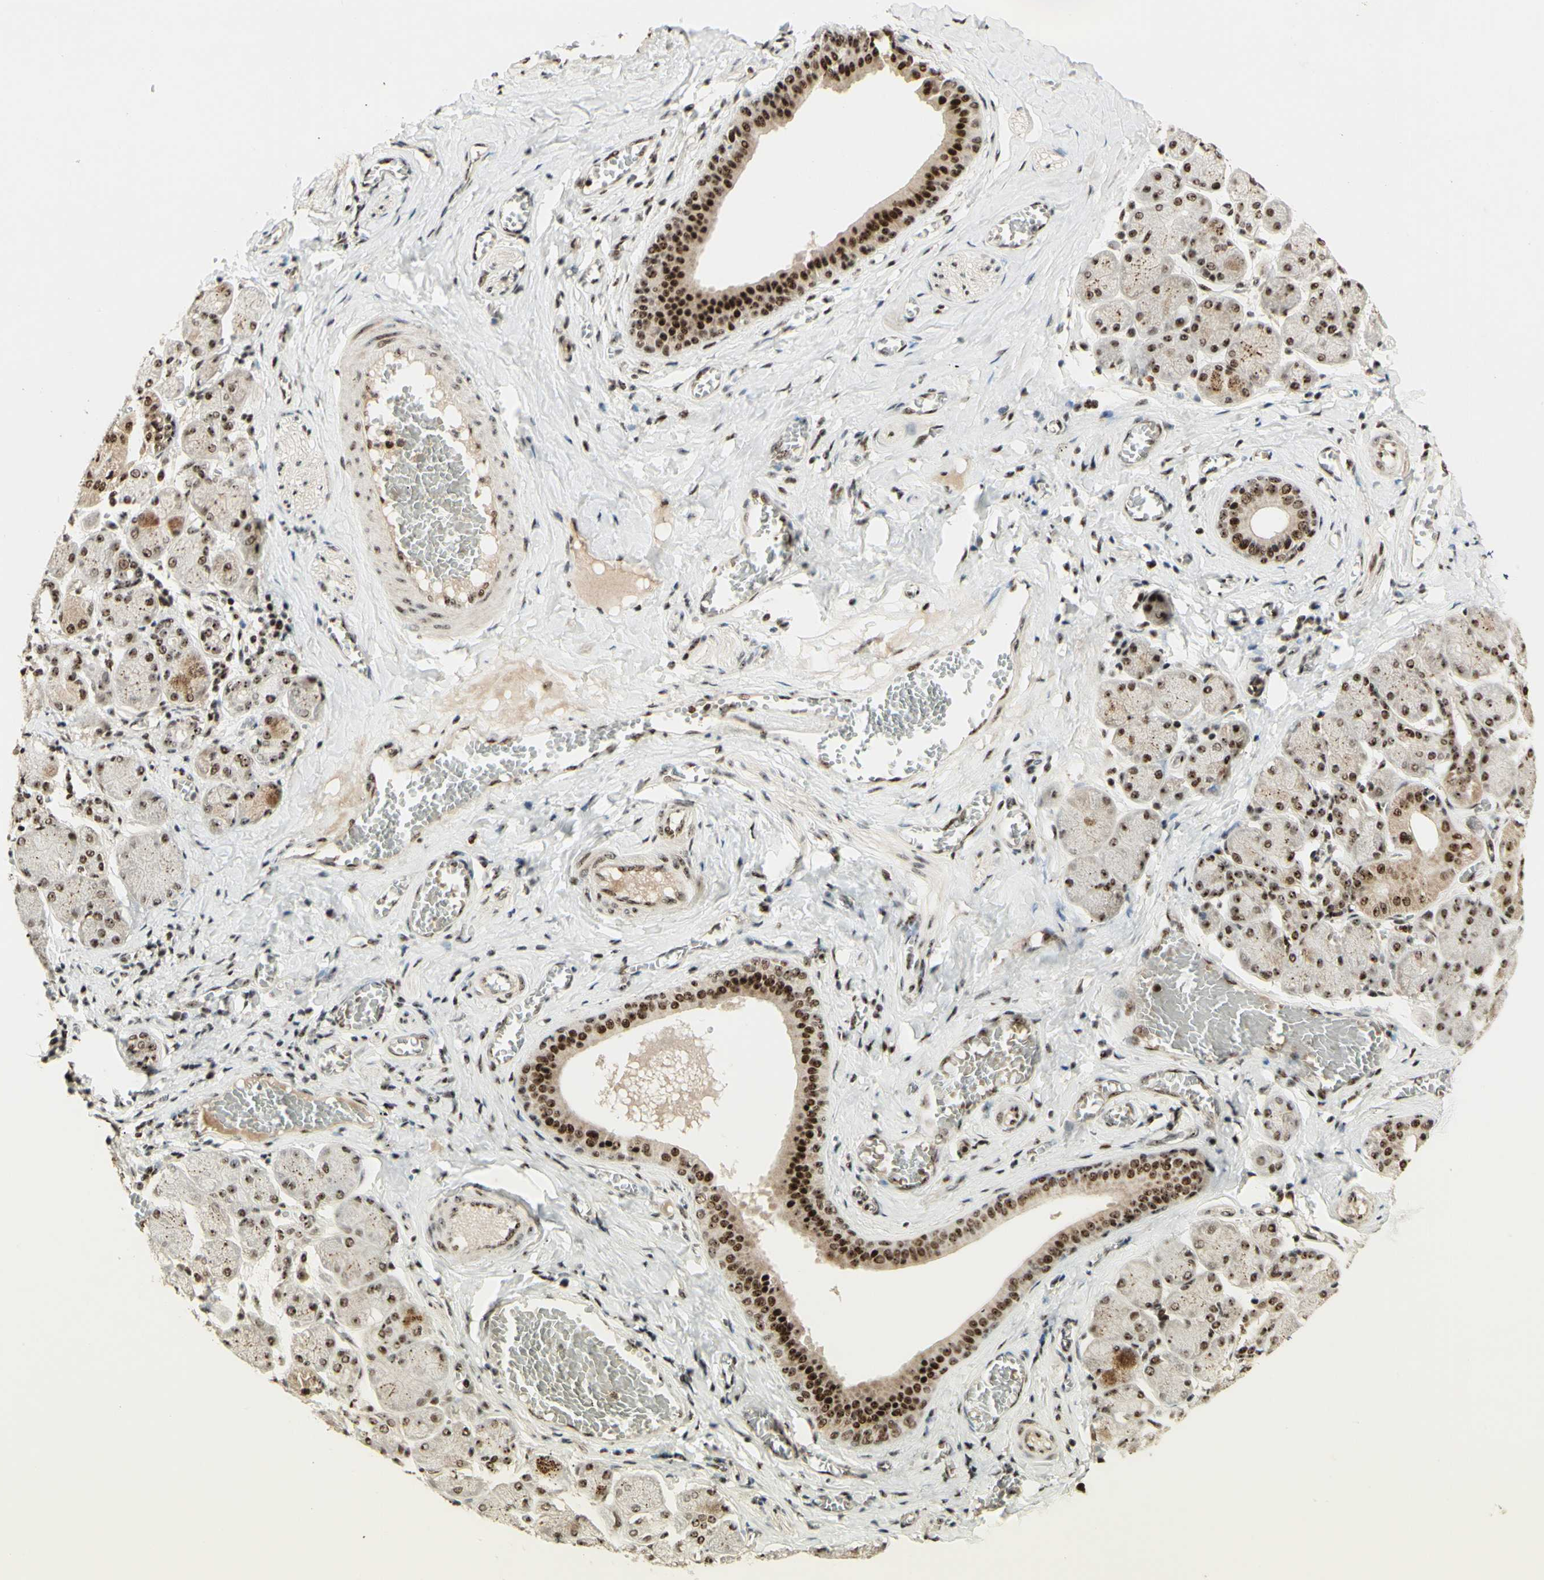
{"staining": {"intensity": "strong", "quantity": ">75%", "location": "cytoplasmic/membranous,nuclear"}, "tissue": "salivary gland", "cell_type": "Glandular cells", "image_type": "normal", "snomed": [{"axis": "morphology", "description": "Normal tissue, NOS"}, {"axis": "topography", "description": "Salivary gland"}], "caption": "Protein analysis of unremarkable salivary gland shows strong cytoplasmic/membranous,nuclear expression in about >75% of glandular cells. (IHC, brightfield microscopy, high magnification).", "gene": "DHX9", "patient": {"sex": "female", "age": 24}}